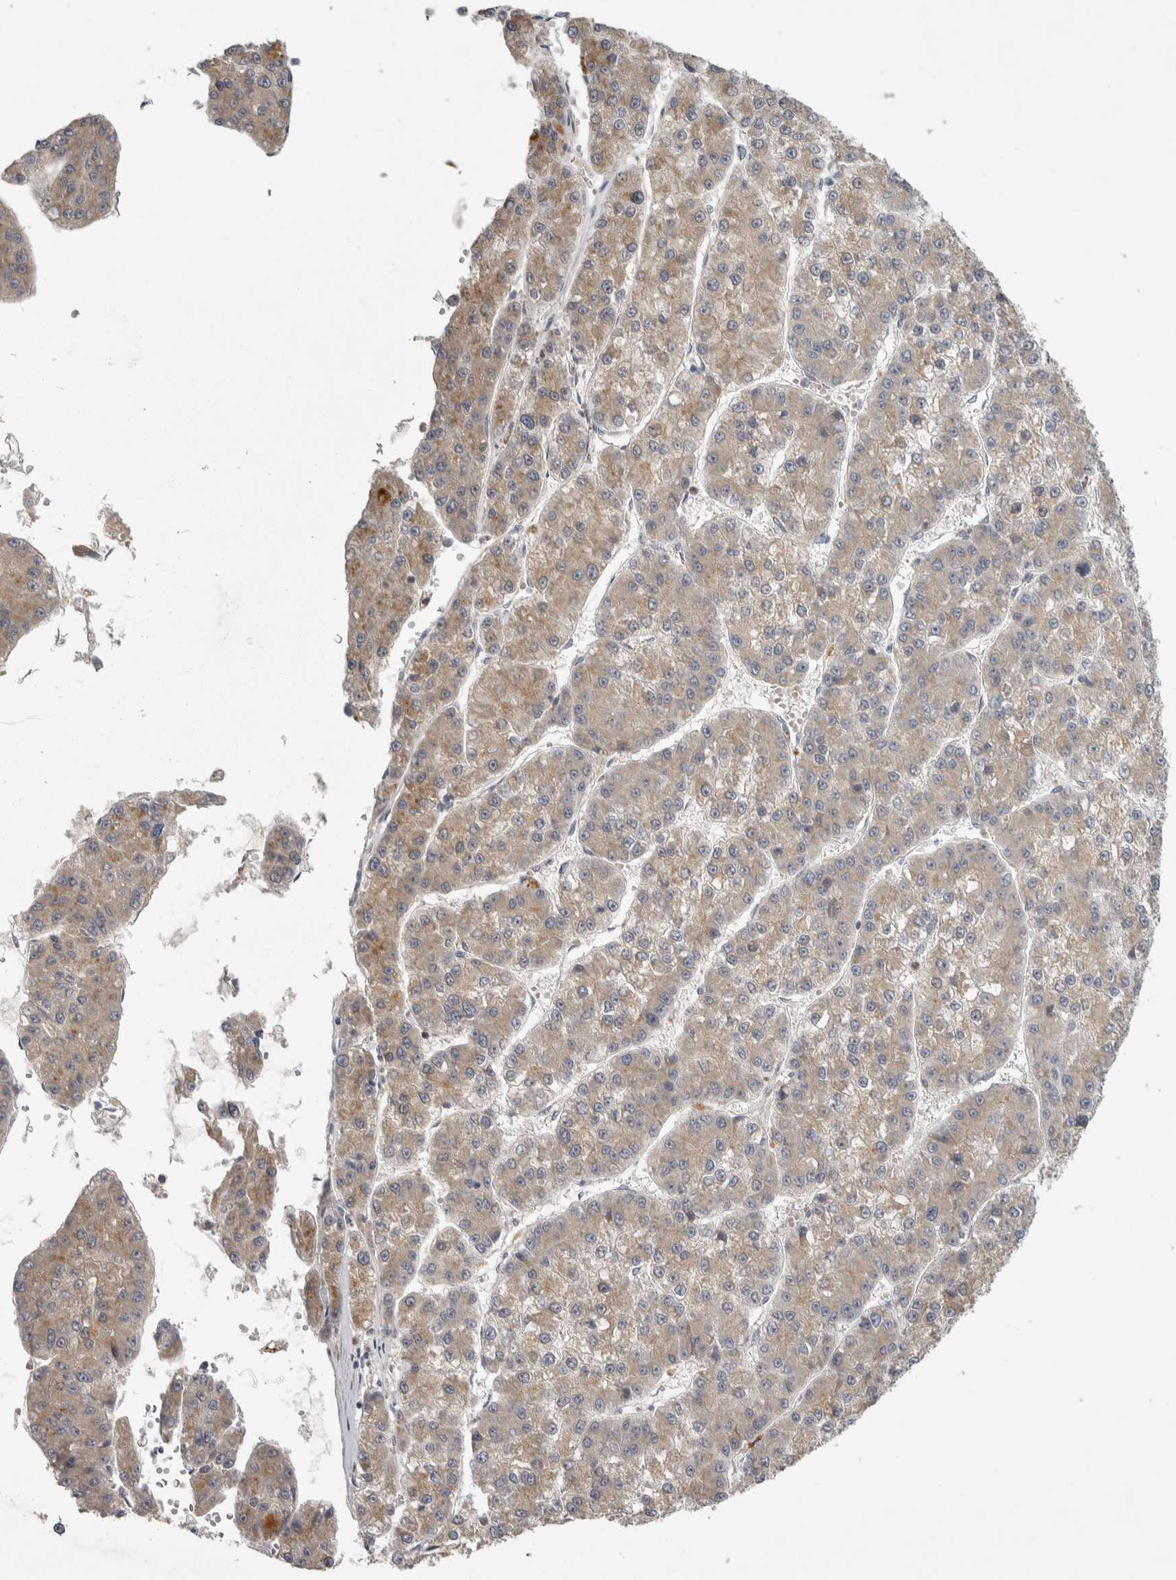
{"staining": {"intensity": "moderate", "quantity": "25%-75%", "location": "cytoplasmic/membranous"}, "tissue": "liver cancer", "cell_type": "Tumor cells", "image_type": "cancer", "snomed": [{"axis": "morphology", "description": "Carcinoma, Hepatocellular, NOS"}, {"axis": "topography", "description": "Liver"}], "caption": "Protein staining of liver cancer tissue shows moderate cytoplasmic/membranous expression in approximately 25%-75% of tumor cells.", "gene": "SRP68", "patient": {"sex": "female", "age": 73}}